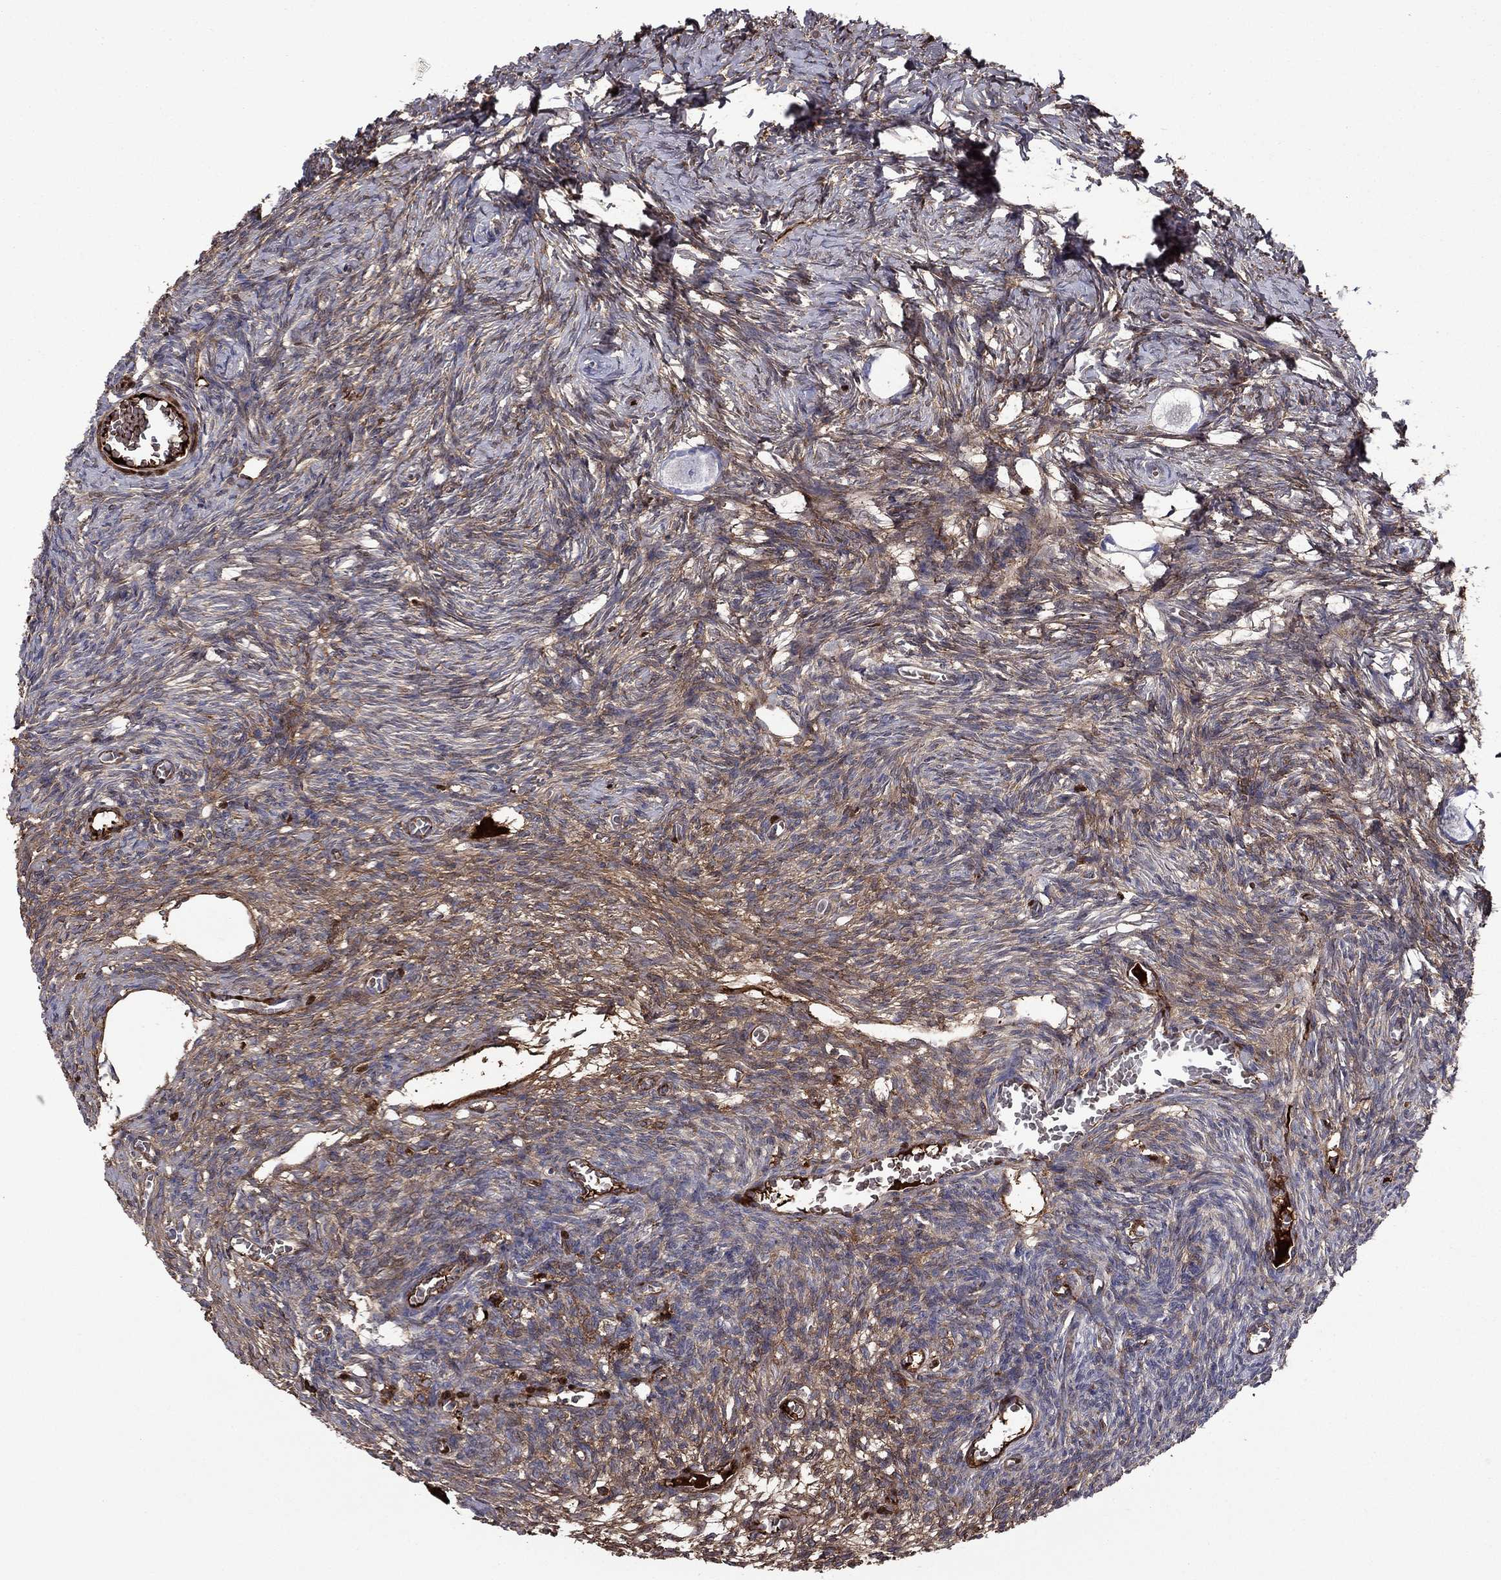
{"staining": {"intensity": "negative", "quantity": "none", "location": "none"}, "tissue": "ovary", "cell_type": "Follicle cells", "image_type": "normal", "snomed": [{"axis": "morphology", "description": "Normal tissue, NOS"}, {"axis": "topography", "description": "Ovary"}], "caption": "Immunohistochemistry micrograph of unremarkable ovary stained for a protein (brown), which demonstrates no staining in follicle cells. (DAB IHC visualized using brightfield microscopy, high magnification).", "gene": "HPX", "patient": {"sex": "female", "age": 27}}